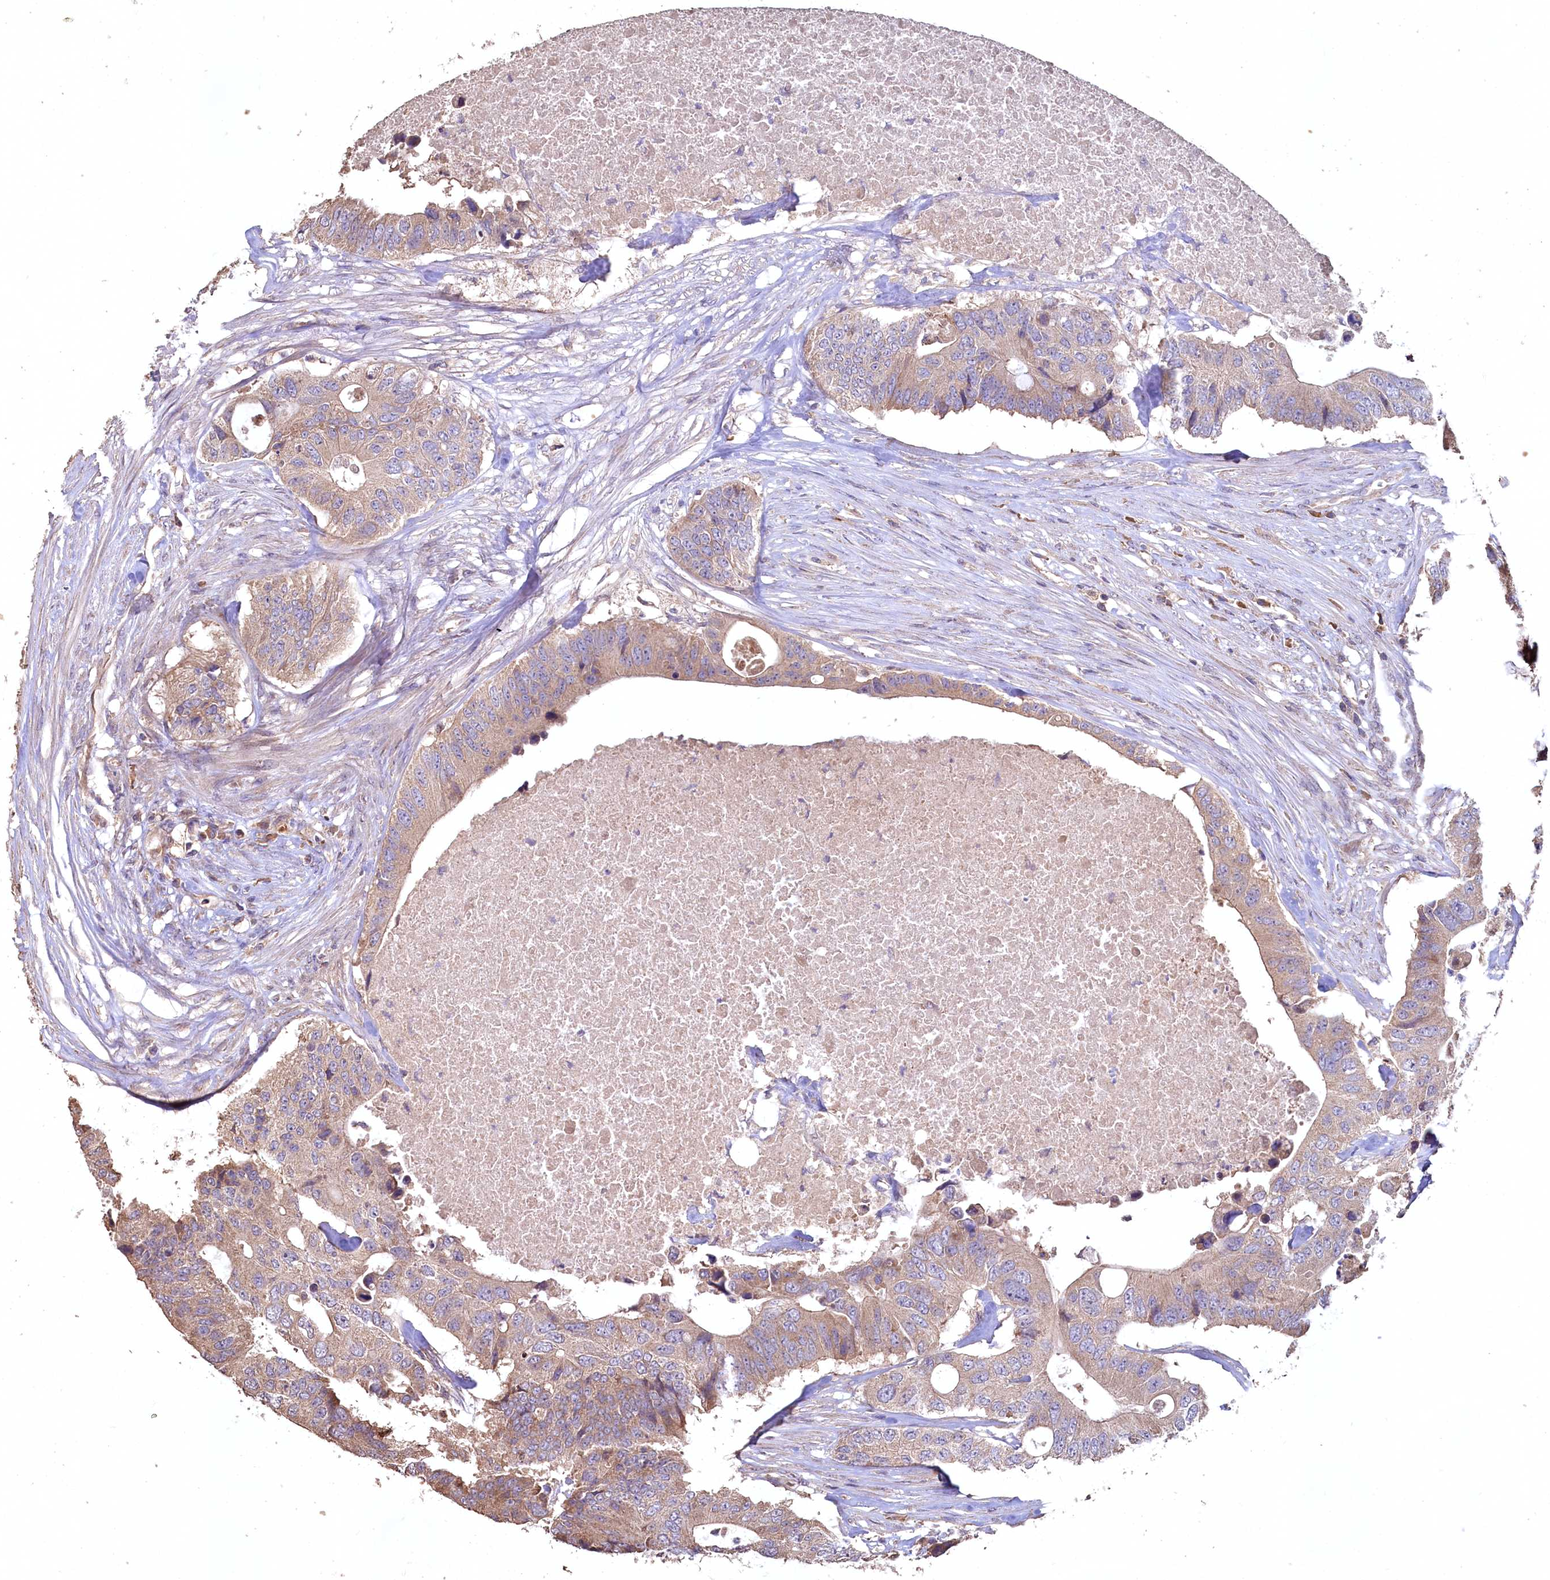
{"staining": {"intensity": "weak", "quantity": "25%-75%", "location": "cytoplasmic/membranous"}, "tissue": "colorectal cancer", "cell_type": "Tumor cells", "image_type": "cancer", "snomed": [{"axis": "morphology", "description": "Adenocarcinoma, NOS"}, {"axis": "topography", "description": "Colon"}], "caption": "Protein expression analysis of human colorectal cancer reveals weak cytoplasmic/membranous expression in about 25%-75% of tumor cells. The protein is shown in brown color, while the nuclei are stained blue.", "gene": "FUNDC1", "patient": {"sex": "male", "age": 71}}